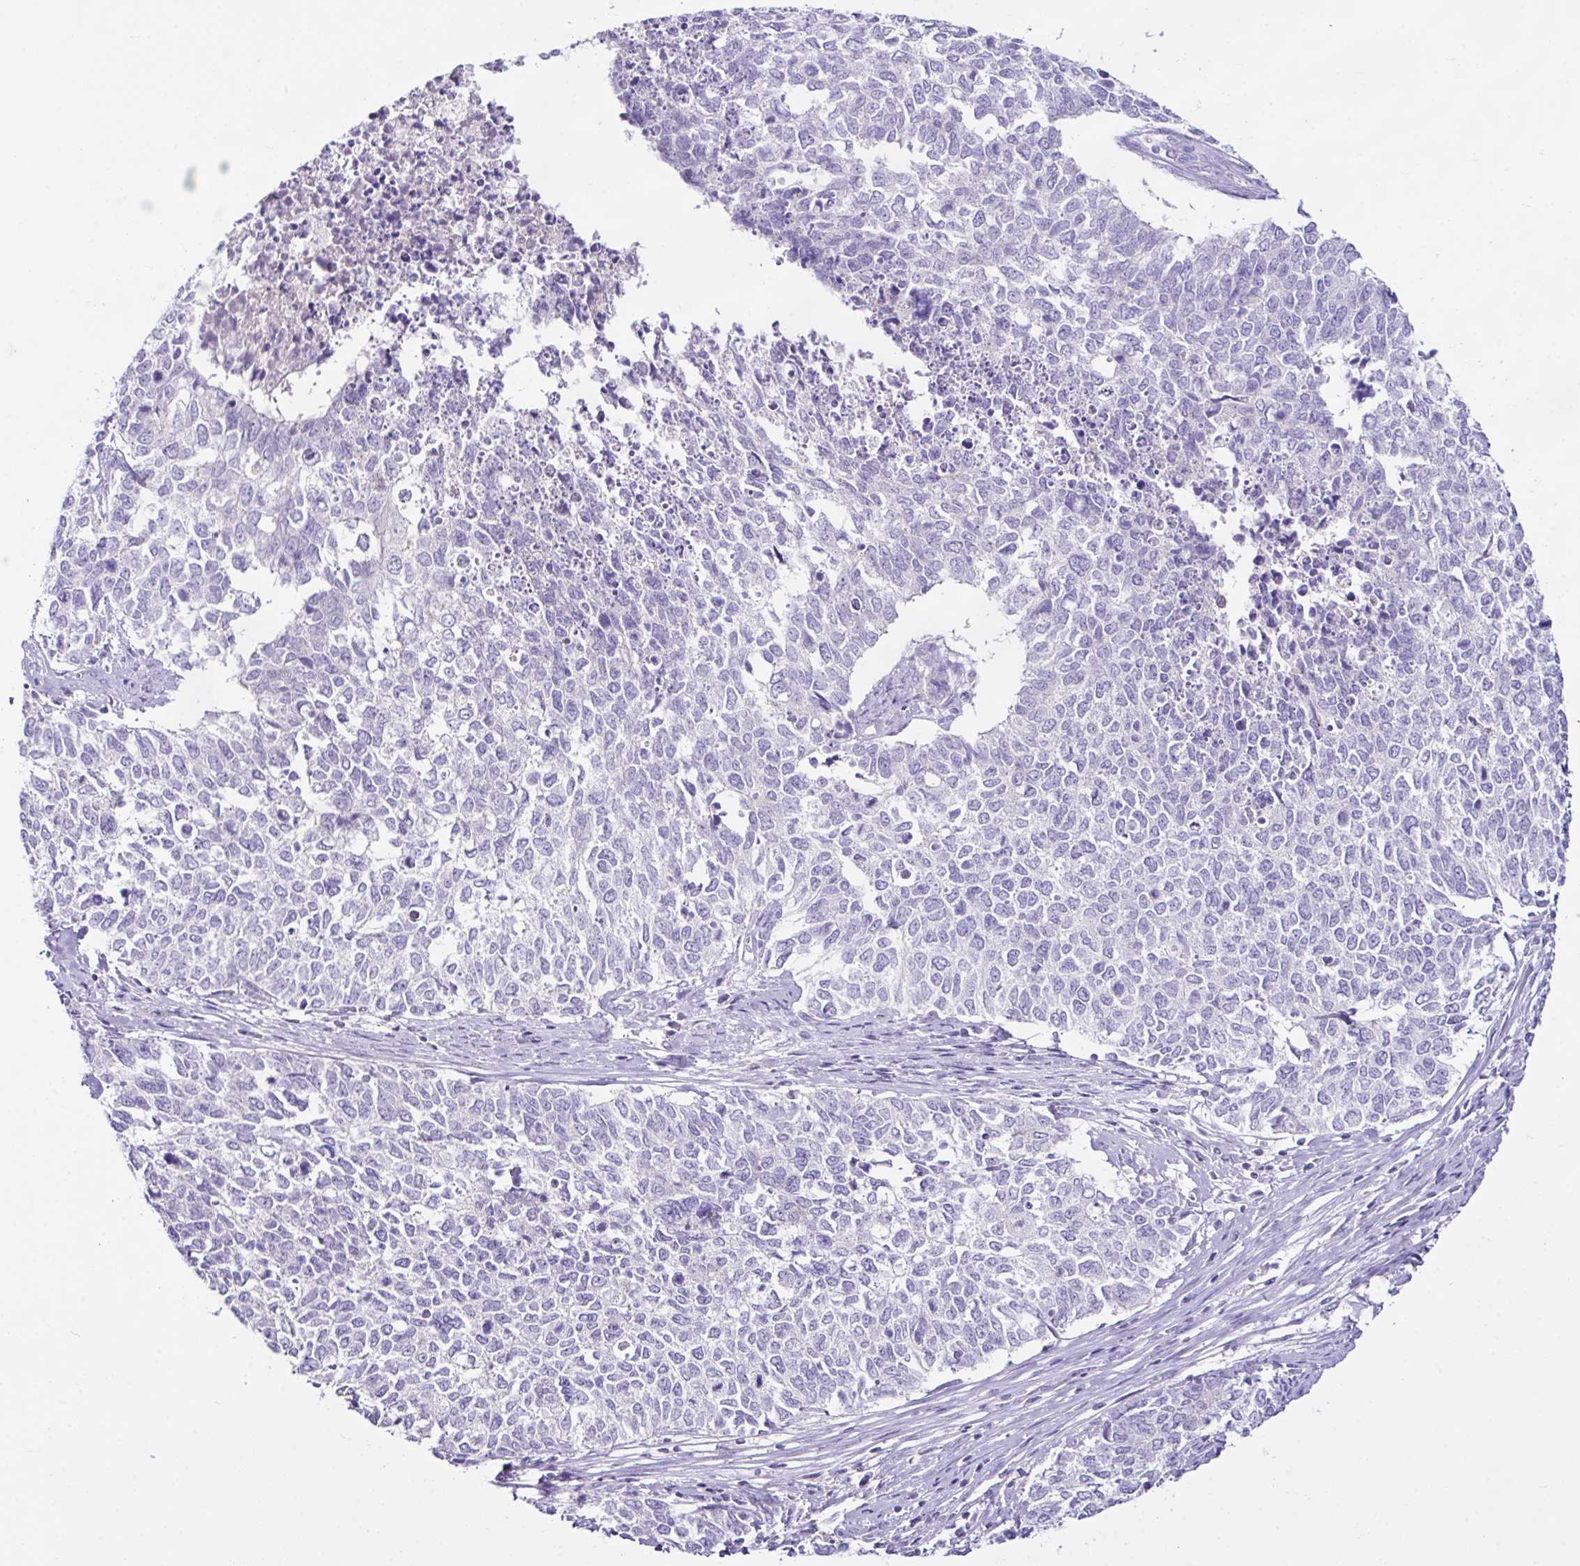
{"staining": {"intensity": "negative", "quantity": "none", "location": "none"}, "tissue": "cervical cancer", "cell_type": "Tumor cells", "image_type": "cancer", "snomed": [{"axis": "morphology", "description": "Adenocarcinoma, NOS"}, {"axis": "topography", "description": "Cervix"}], "caption": "An immunohistochemistry photomicrograph of cervical adenocarcinoma is shown. There is no staining in tumor cells of cervical adenocarcinoma.", "gene": "D2HGDH", "patient": {"sex": "female", "age": 63}}